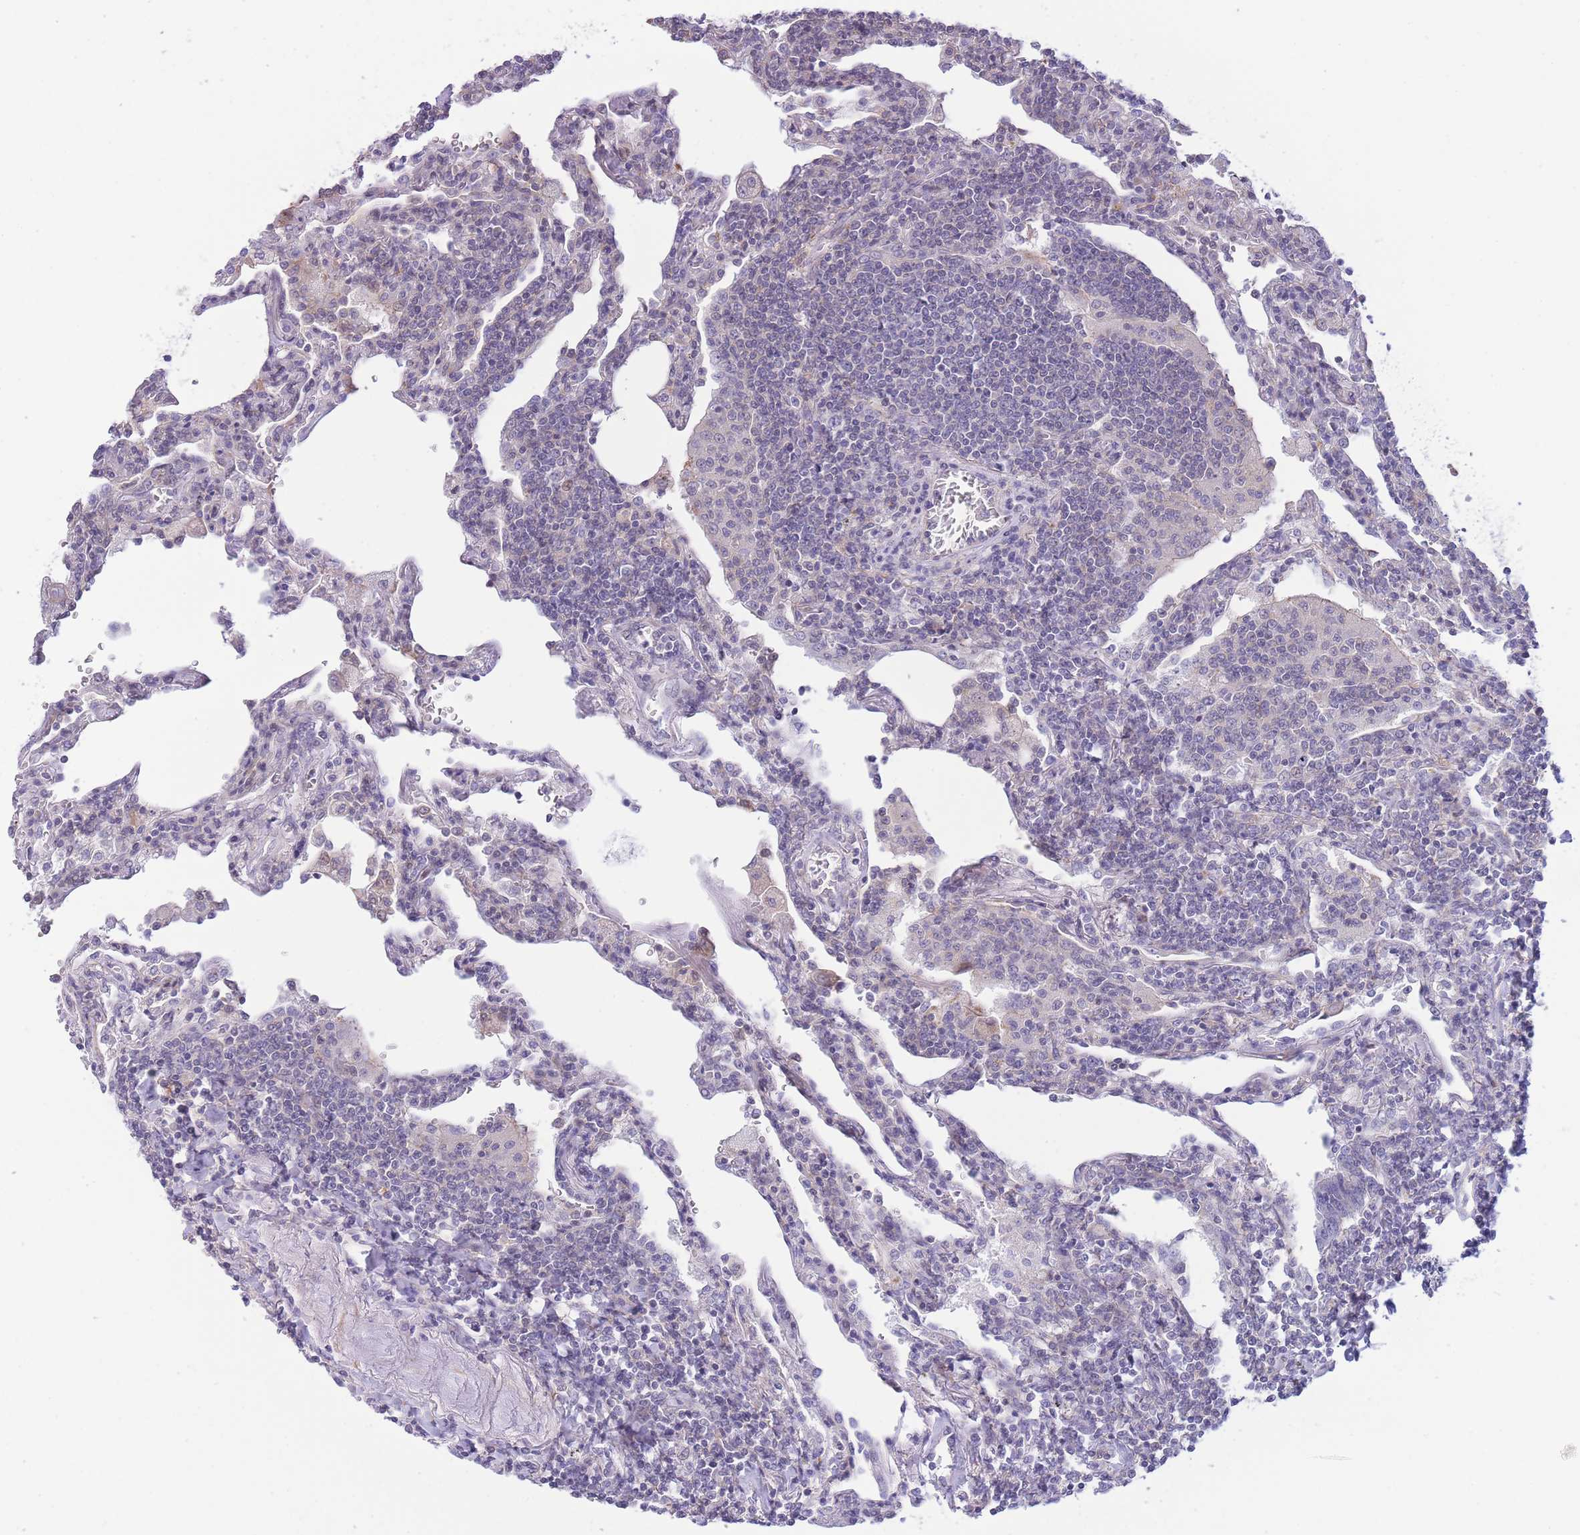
{"staining": {"intensity": "negative", "quantity": "none", "location": "none"}, "tissue": "lymphoma", "cell_type": "Tumor cells", "image_type": "cancer", "snomed": [{"axis": "morphology", "description": "Malignant lymphoma, non-Hodgkin's type, Low grade"}, {"axis": "topography", "description": "Lung"}], "caption": "A high-resolution micrograph shows immunohistochemistry staining of lymphoma, which reveals no significant staining in tumor cells. Brightfield microscopy of immunohistochemistry (IHC) stained with DAB (brown) and hematoxylin (blue), captured at high magnification.", "gene": "C9orf152", "patient": {"sex": "female", "age": 71}}